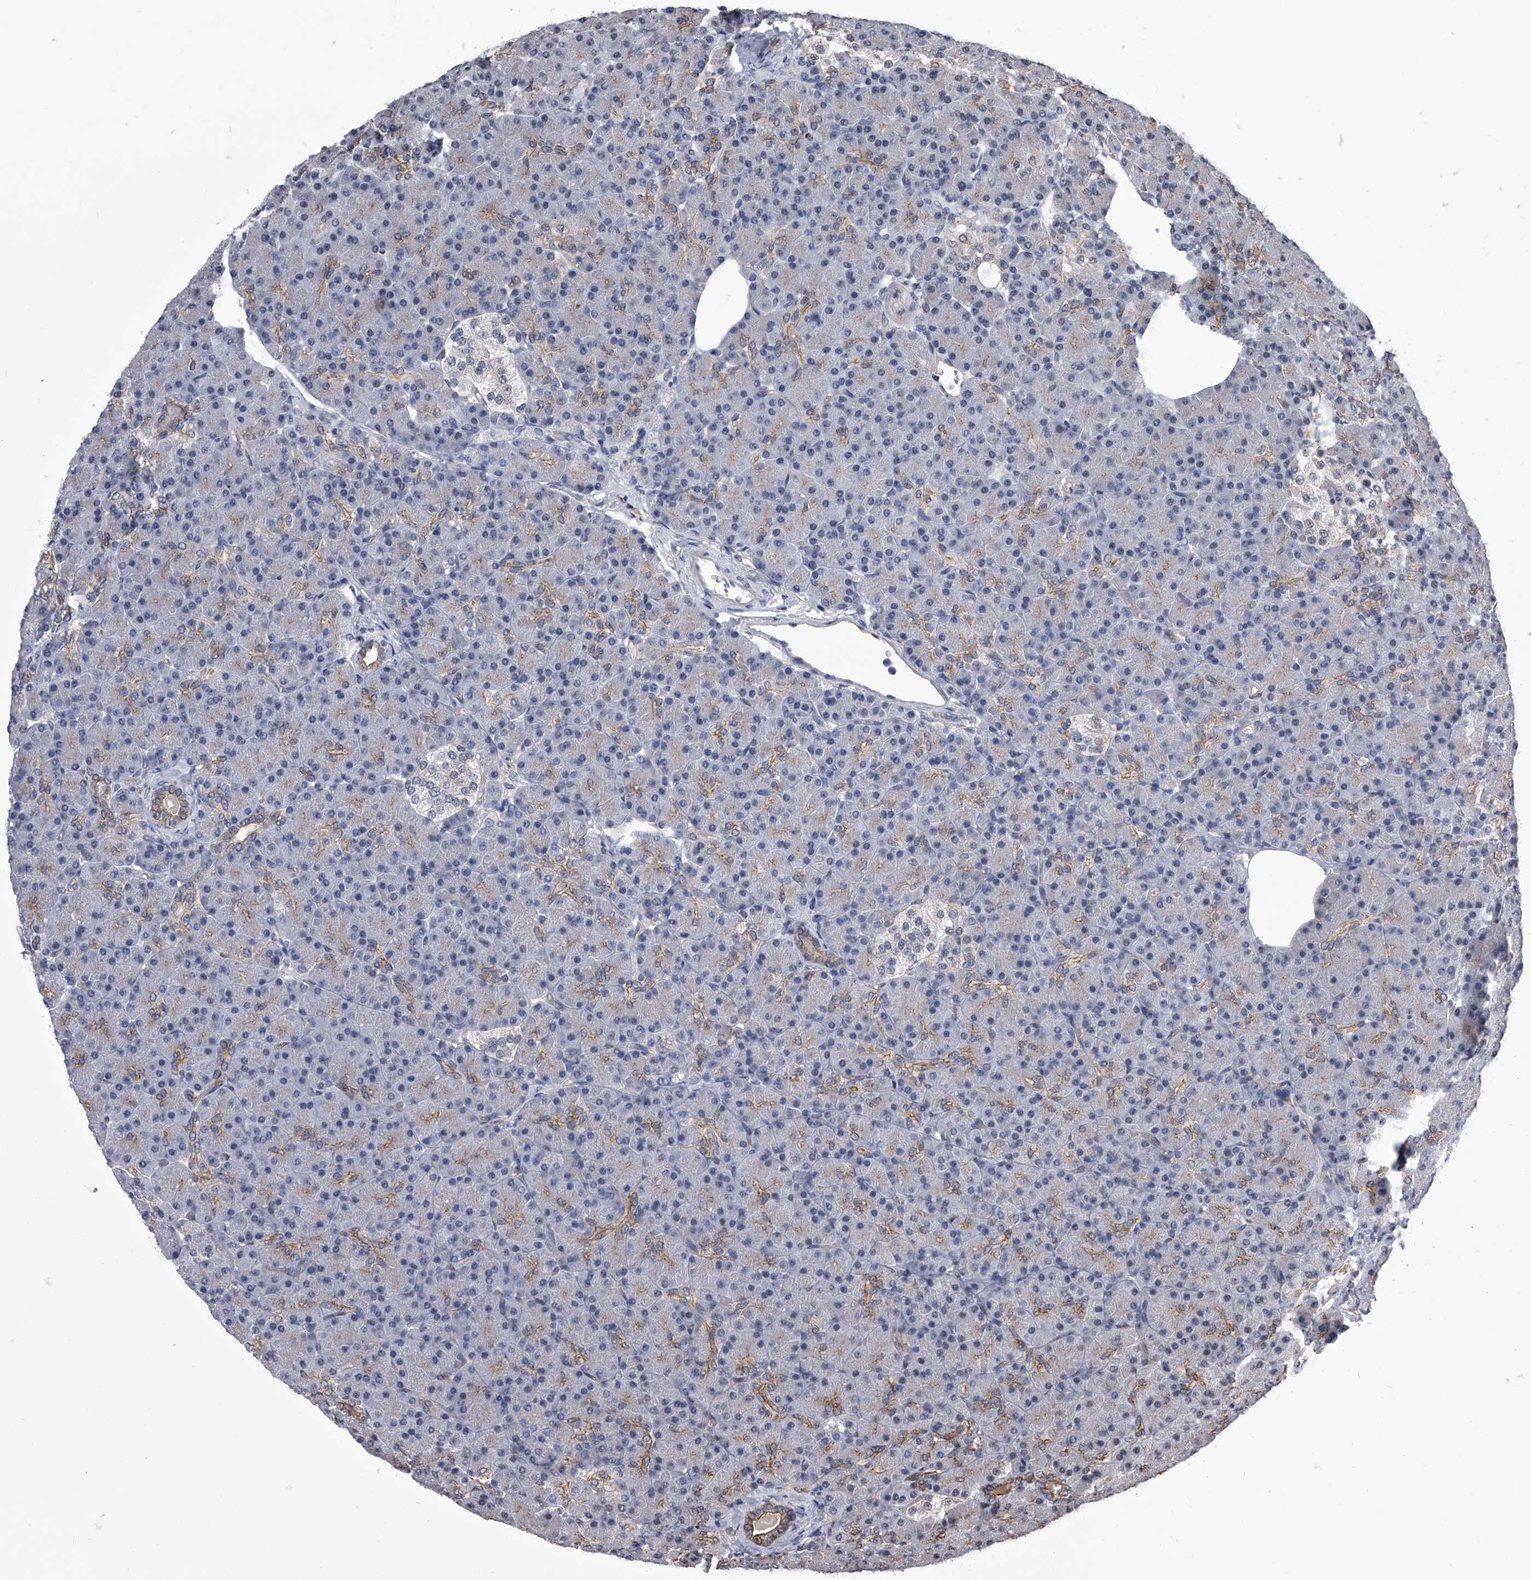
{"staining": {"intensity": "moderate", "quantity": "<25%", "location": "cytoplasmic/membranous"}, "tissue": "pancreas", "cell_type": "Exocrine glandular cells", "image_type": "normal", "snomed": [{"axis": "morphology", "description": "Normal tissue, NOS"}, {"axis": "topography", "description": "Pancreas"}], "caption": "This histopathology image exhibits immunohistochemistry staining of normal human pancreas, with low moderate cytoplasmic/membranous positivity in about <25% of exocrine glandular cells.", "gene": "ZNF76", "patient": {"sex": "female", "age": 43}}